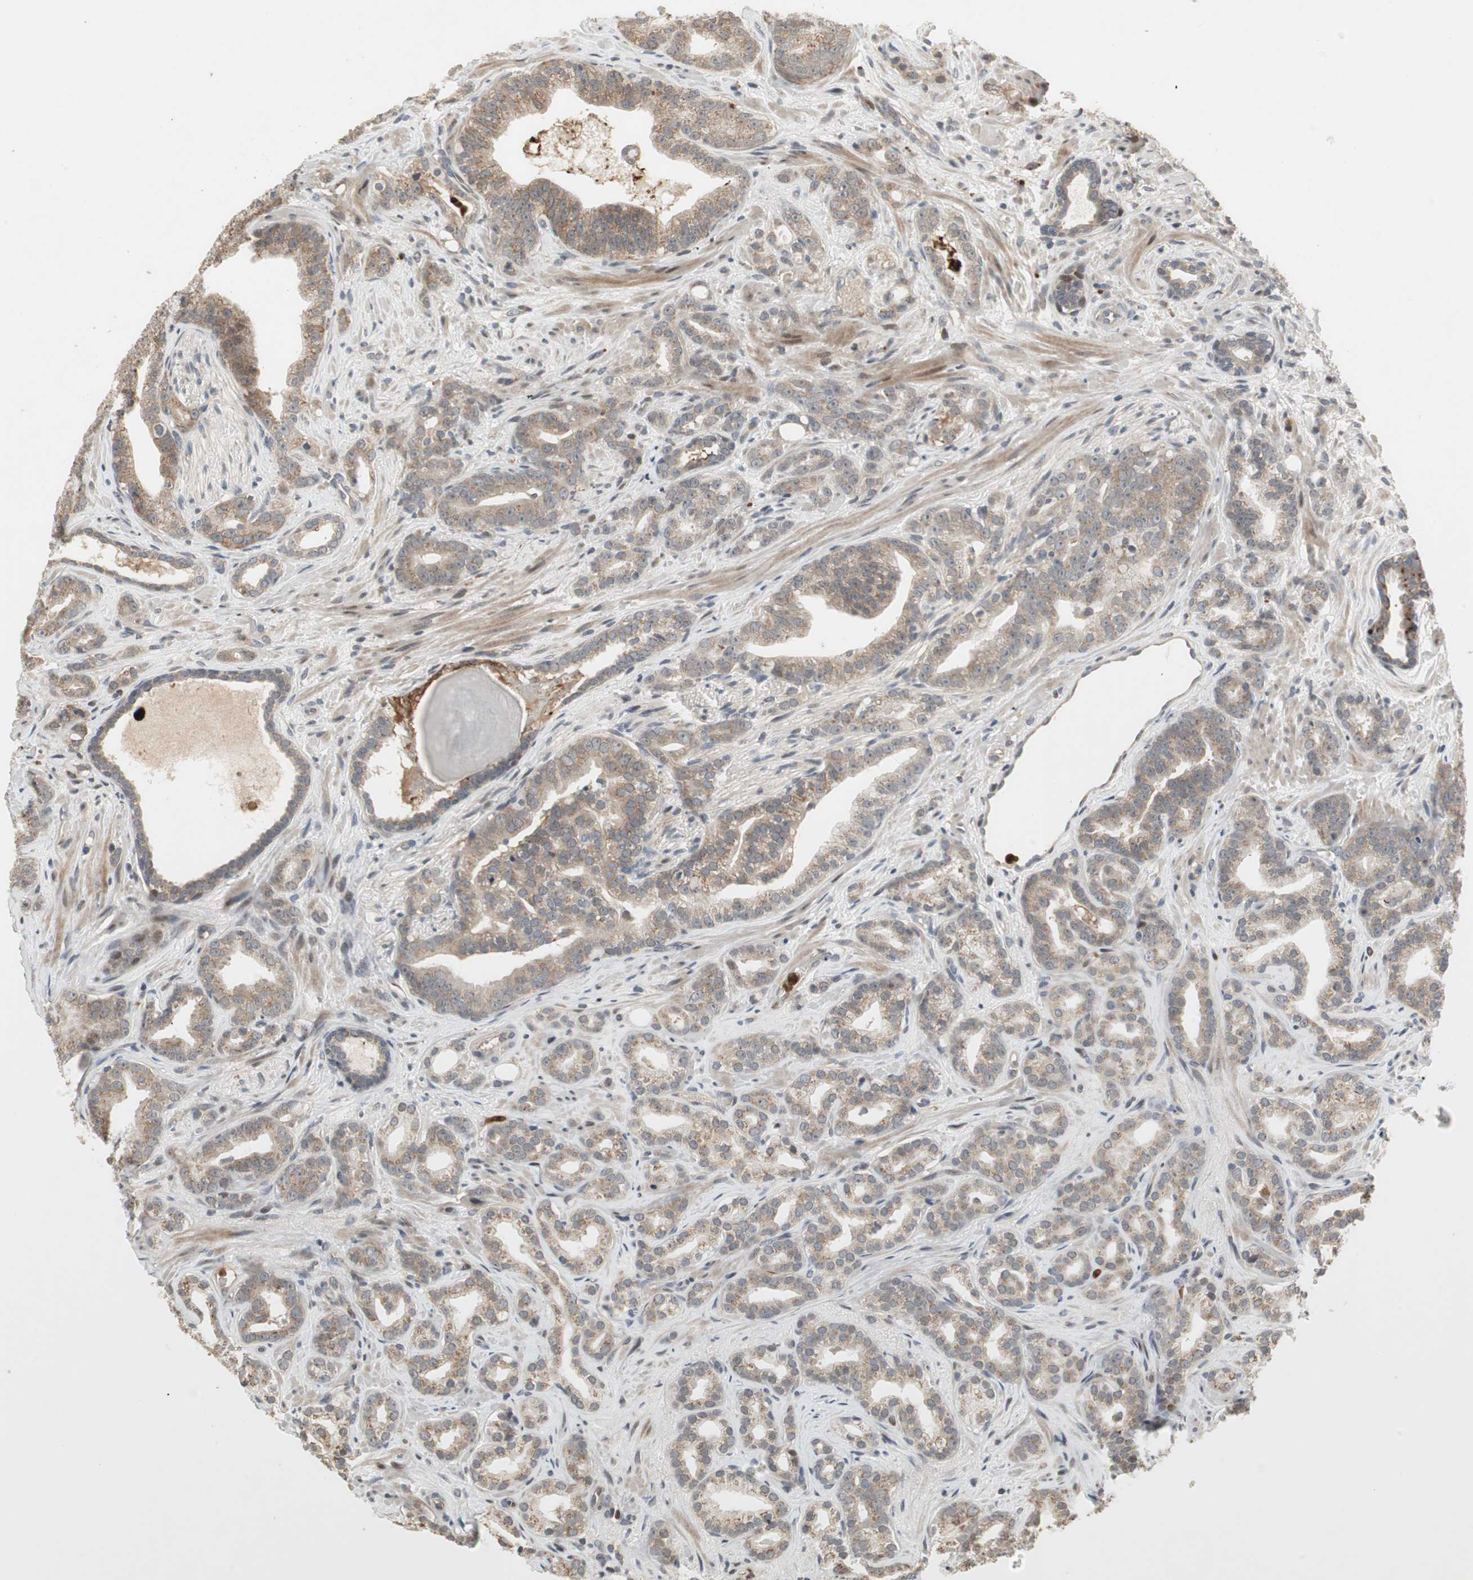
{"staining": {"intensity": "moderate", "quantity": ">75%", "location": "cytoplasmic/membranous"}, "tissue": "prostate cancer", "cell_type": "Tumor cells", "image_type": "cancer", "snomed": [{"axis": "morphology", "description": "Adenocarcinoma, Low grade"}, {"axis": "topography", "description": "Prostate"}], "caption": "High-magnification brightfield microscopy of adenocarcinoma (low-grade) (prostate) stained with DAB (brown) and counterstained with hematoxylin (blue). tumor cells exhibit moderate cytoplasmic/membranous expression is present in about>75% of cells. (Brightfield microscopy of DAB IHC at high magnification).", "gene": "SNX4", "patient": {"sex": "male", "age": 63}}